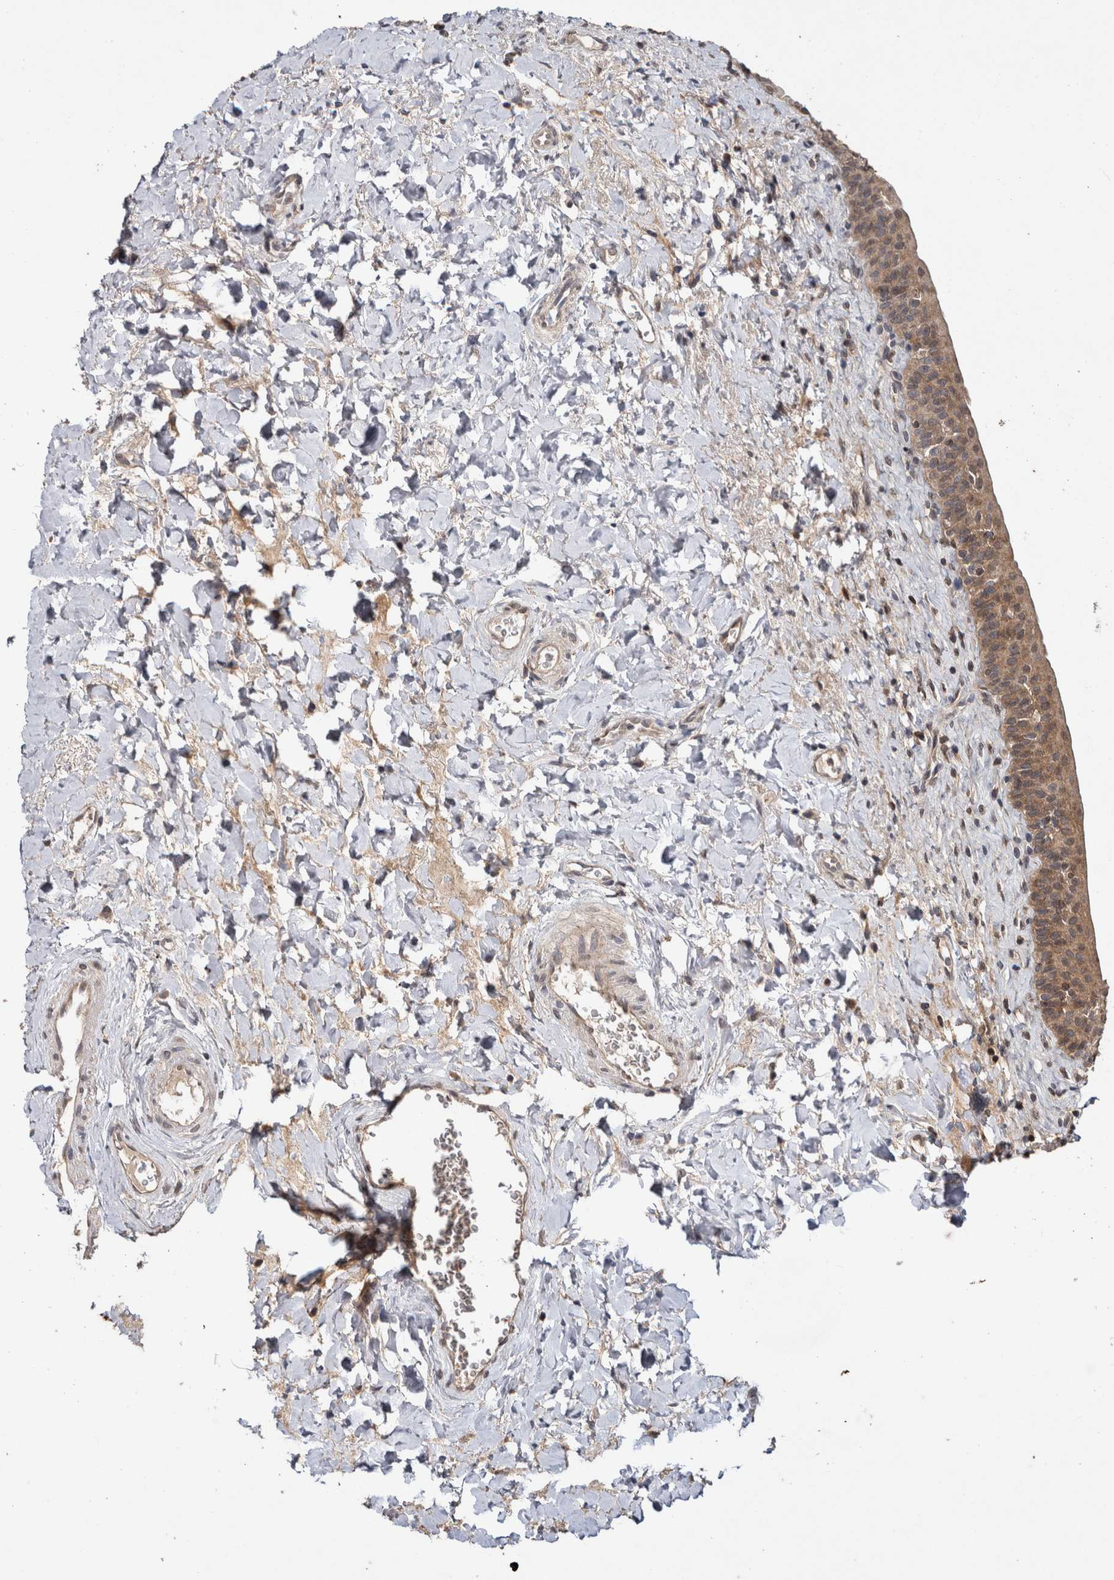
{"staining": {"intensity": "moderate", "quantity": ">75%", "location": "cytoplasmic/membranous"}, "tissue": "urinary bladder", "cell_type": "Urothelial cells", "image_type": "normal", "snomed": [{"axis": "morphology", "description": "Normal tissue, NOS"}, {"axis": "topography", "description": "Urinary bladder"}], "caption": "The photomicrograph reveals staining of normal urinary bladder, revealing moderate cytoplasmic/membranous protein positivity (brown color) within urothelial cells.", "gene": "HMOX2", "patient": {"sex": "male", "age": 83}}